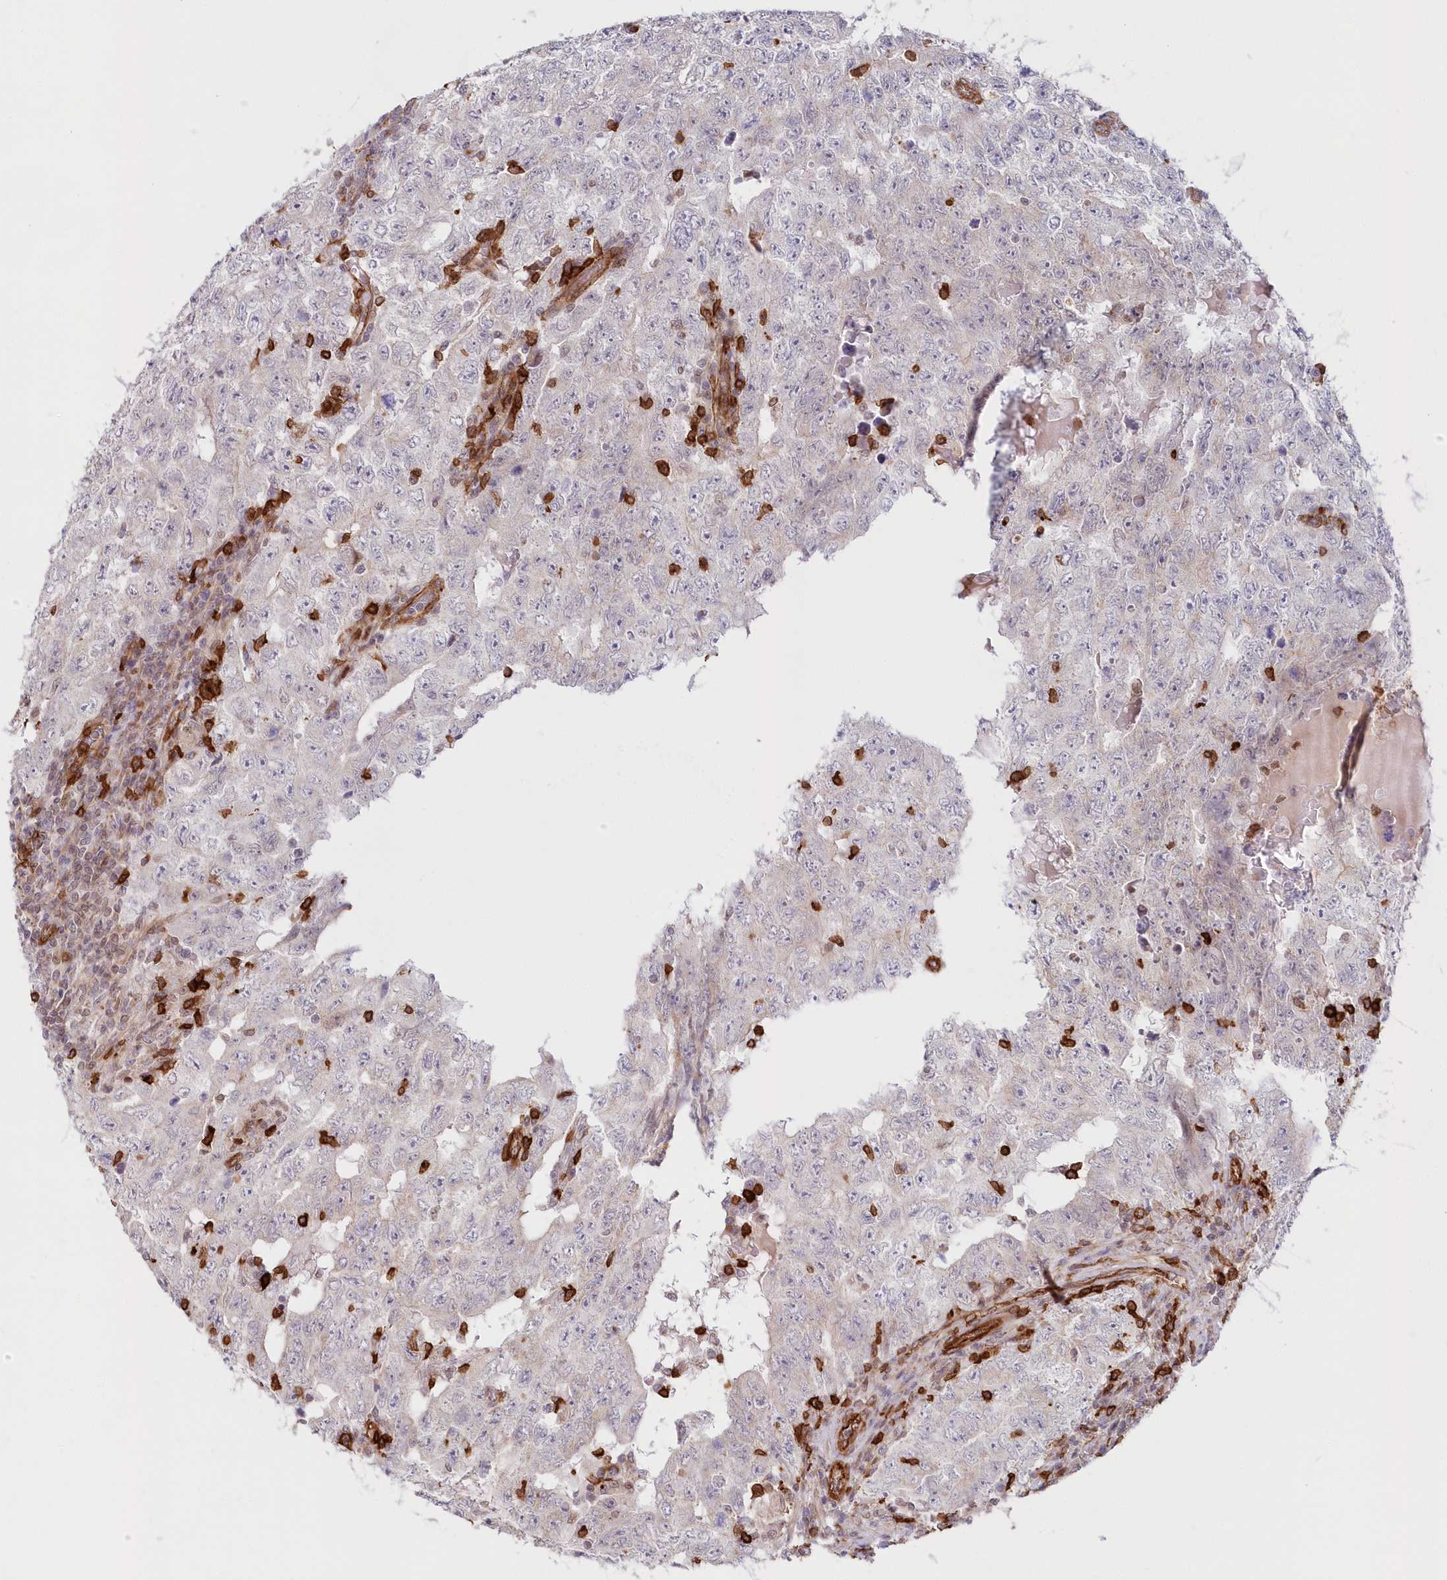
{"staining": {"intensity": "negative", "quantity": "none", "location": "none"}, "tissue": "testis cancer", "cell_type": "Tumor cells", "image_type": "cancer", "snomed": [{"axis": "morphology", "description": "Carcinoma, Embryonal, NOS"}, {"axis": "topography", "description": "Testis"}], "caption": "Testis cancer stained for a protein using immunohistochemistry shows no expression tumor cells.", "gene": "AFAP1L2", "patient": {"sex": "male", "age": 26}}